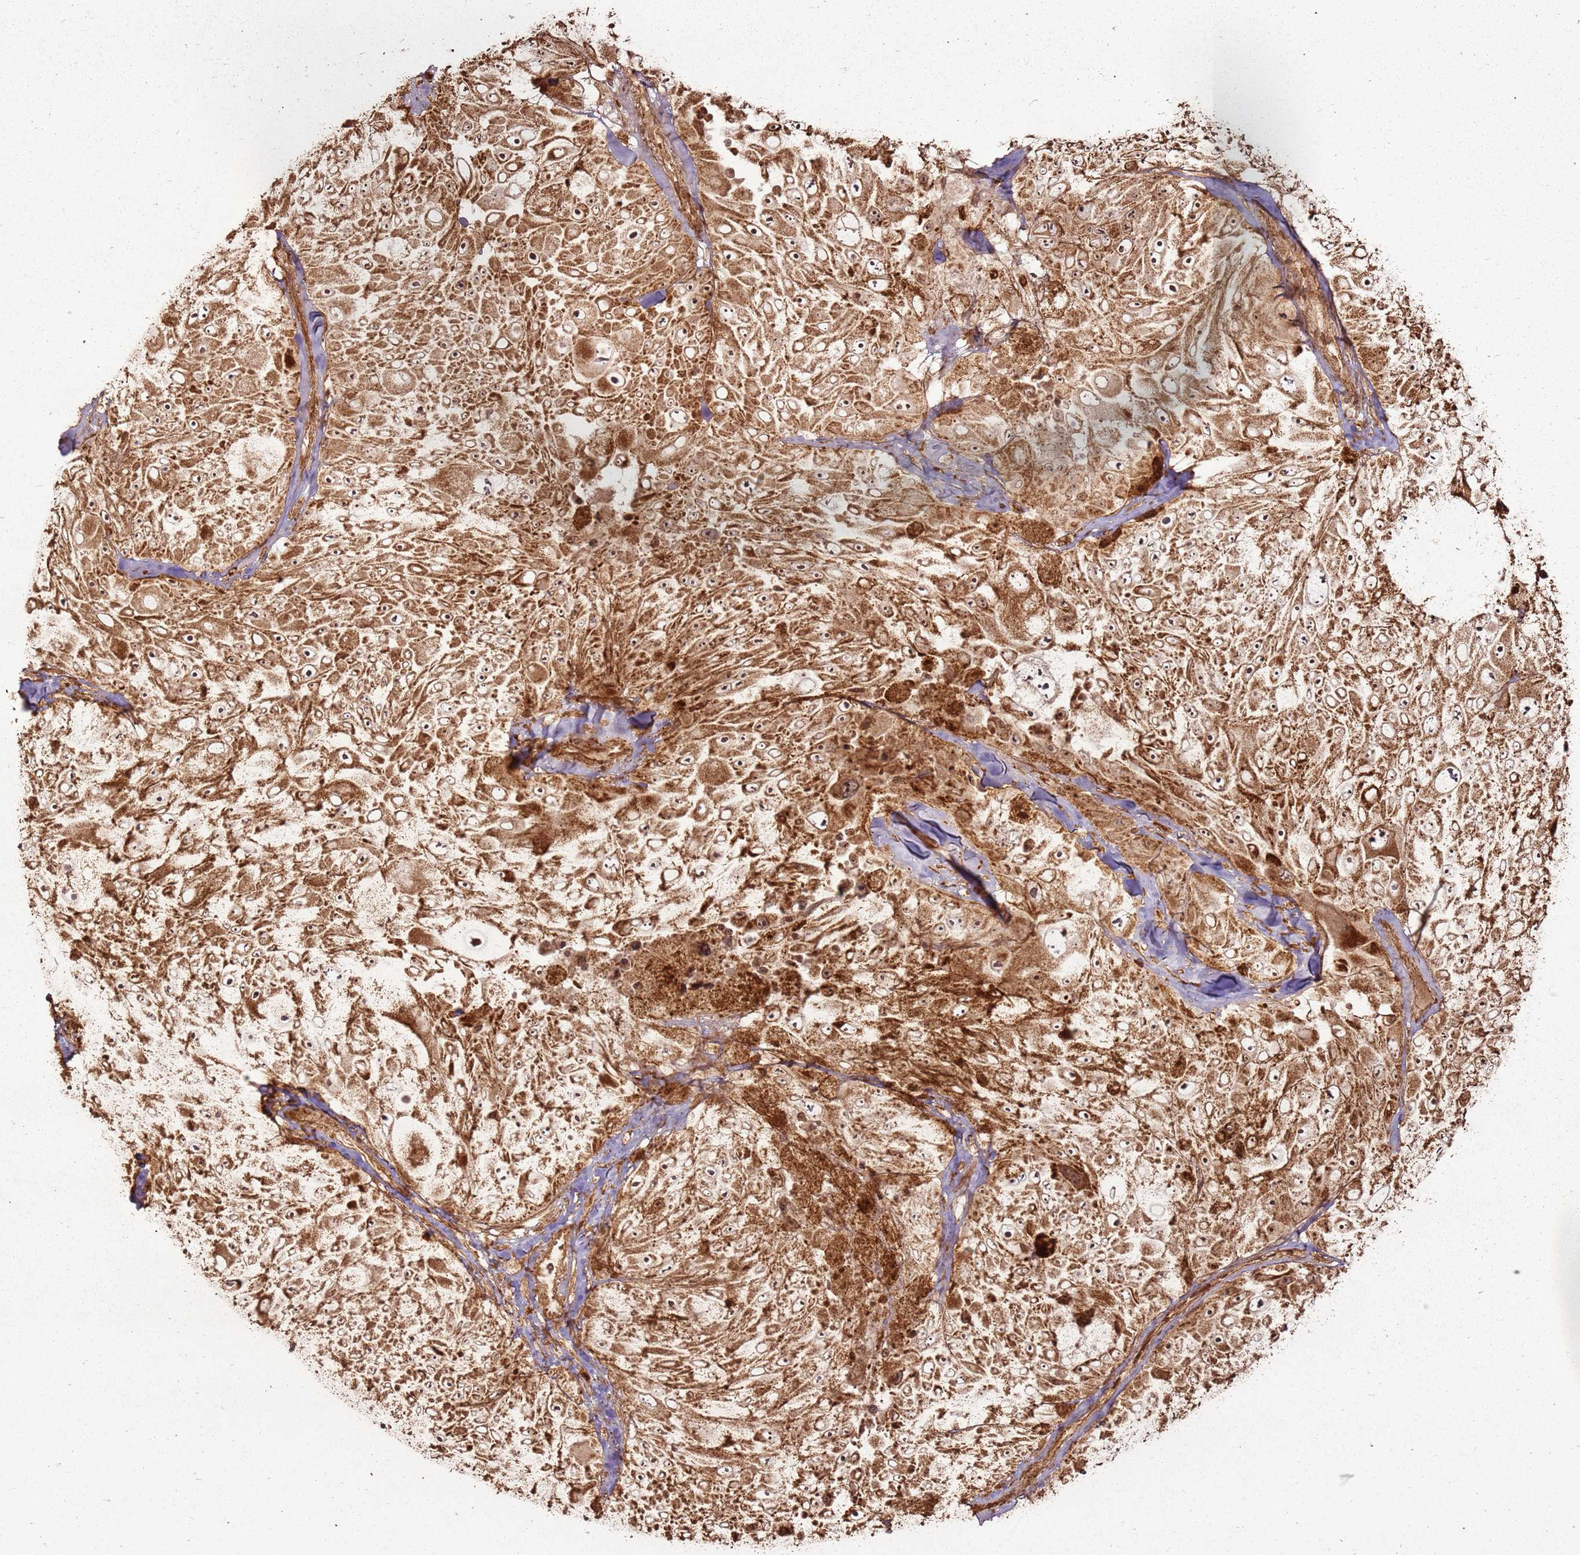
{"staining": {"intensity": "moderate", "quantity": ">75%", "location": "cytoplasmic/membranous,nuclear"}, "tissue": "melanoma", "cell_type": "Tumor cells", "image_type": "cancer", "snomed": [{"axis": "morphology", "description": "Malignant melanoma, Metastatic site"}, {"axis": "topography", "description": "Lymph node"}], "caption": "Tumor cells show medium levels of moderate cytoplasmic/membranous and nuclear expression in approximately >75% of cells in human malignant melanoma (metastatic site).", "gene": "MRPS6", "patient": {"sex": "male", "age": 62}}